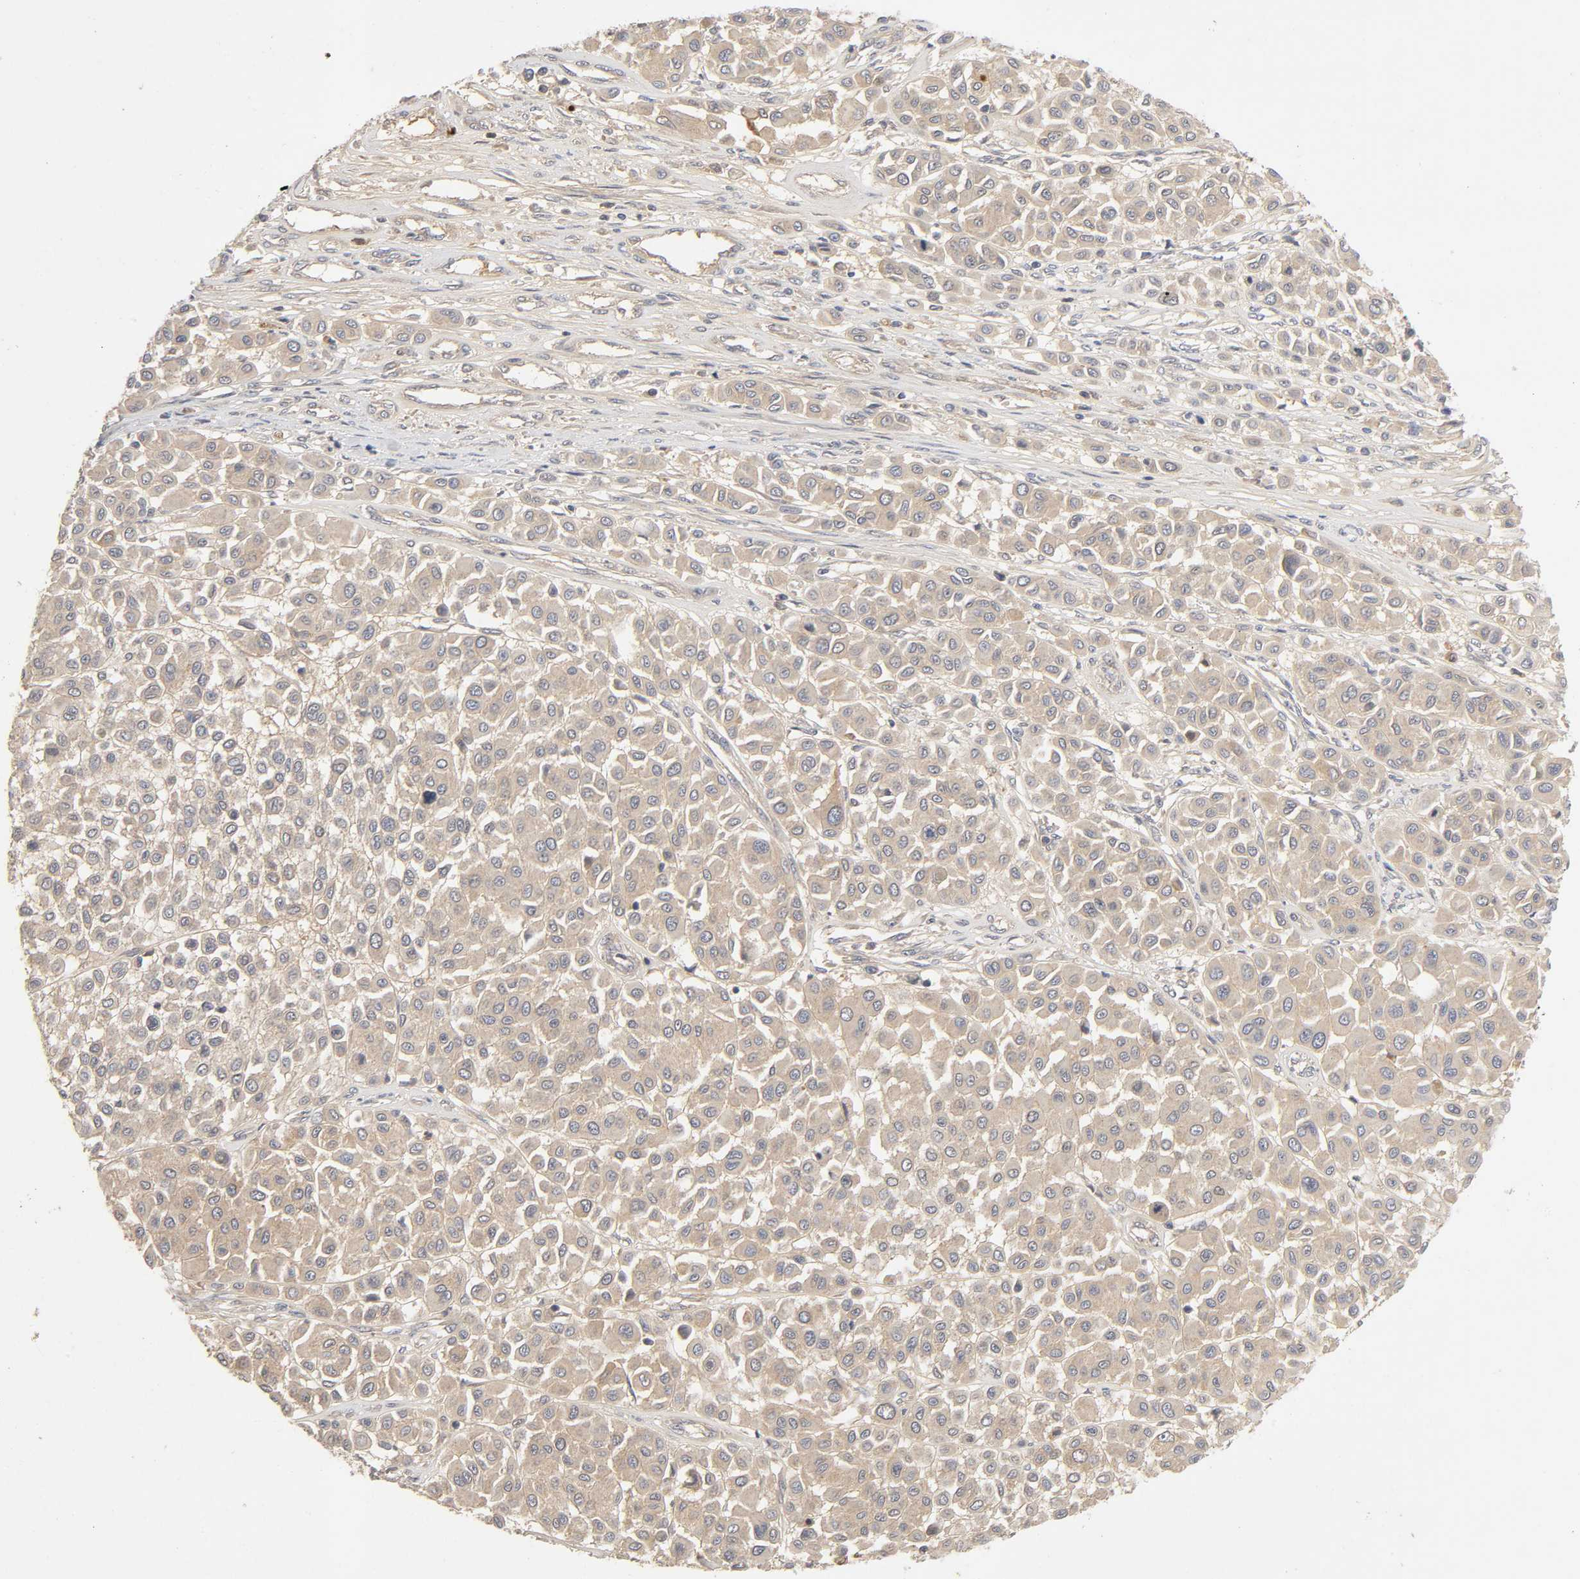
{"staining": {"intensity": "moderate", "quantity": ">75%", "location": "cytoplasmic/membranous"}, "tissue": "melanoma", "cell_type": "Tumor cells", "image_type": "cancer", "snomed": [{"axis": "morphology", "description": "Malignant melanoma, Metastatic site"}, {"axis": "topography", "description": "Soft tissue"}], "caption": "Protein staining by IHC demonstrates moderate cytoplasmic/membranous expression in approximately >75% of tumor cells in melanoma.", "gene": "CPB2", "patient": {"sex": "male", "age": 41}}